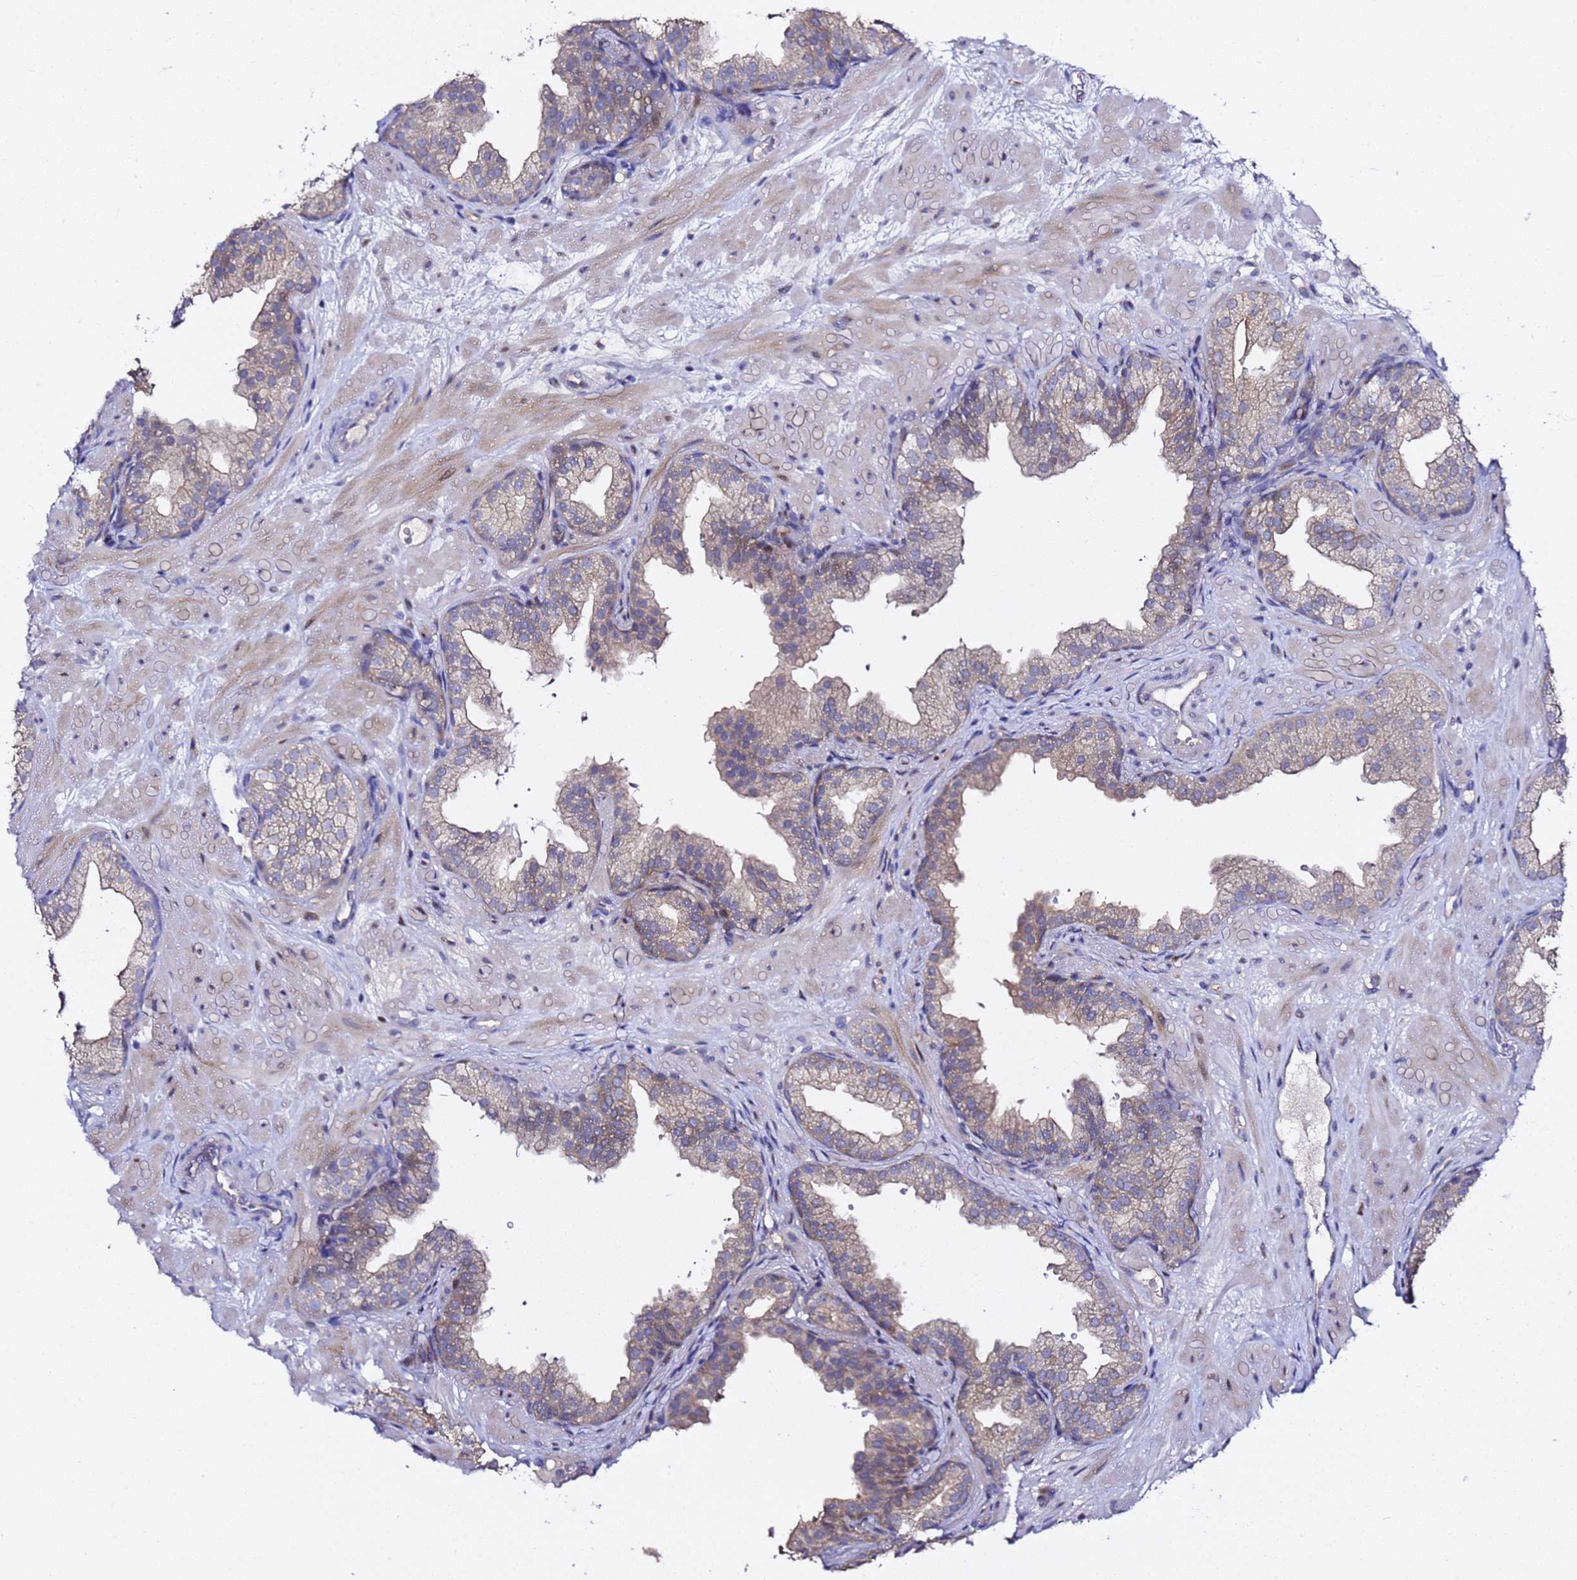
{"staining": {"intensity": "weak", "quantity": "<25%", "location": "cytoplasmic/membranous"}, "tissue": "prostate", "cell_type": "Glandular cells", "image_type": "normal", "snomed": [{"axis": "morphology", "description": "Normal tissue, NOS"}, {"axis": "topography", "description": "Prostate"}], "caption": "This is an immunohistochemistry (IHC) histopathology image of unremarkable human prostate. There is no staining in glandular cells.", "gene": "ALG3", "patient": {"sex": "male", "age": 37}}